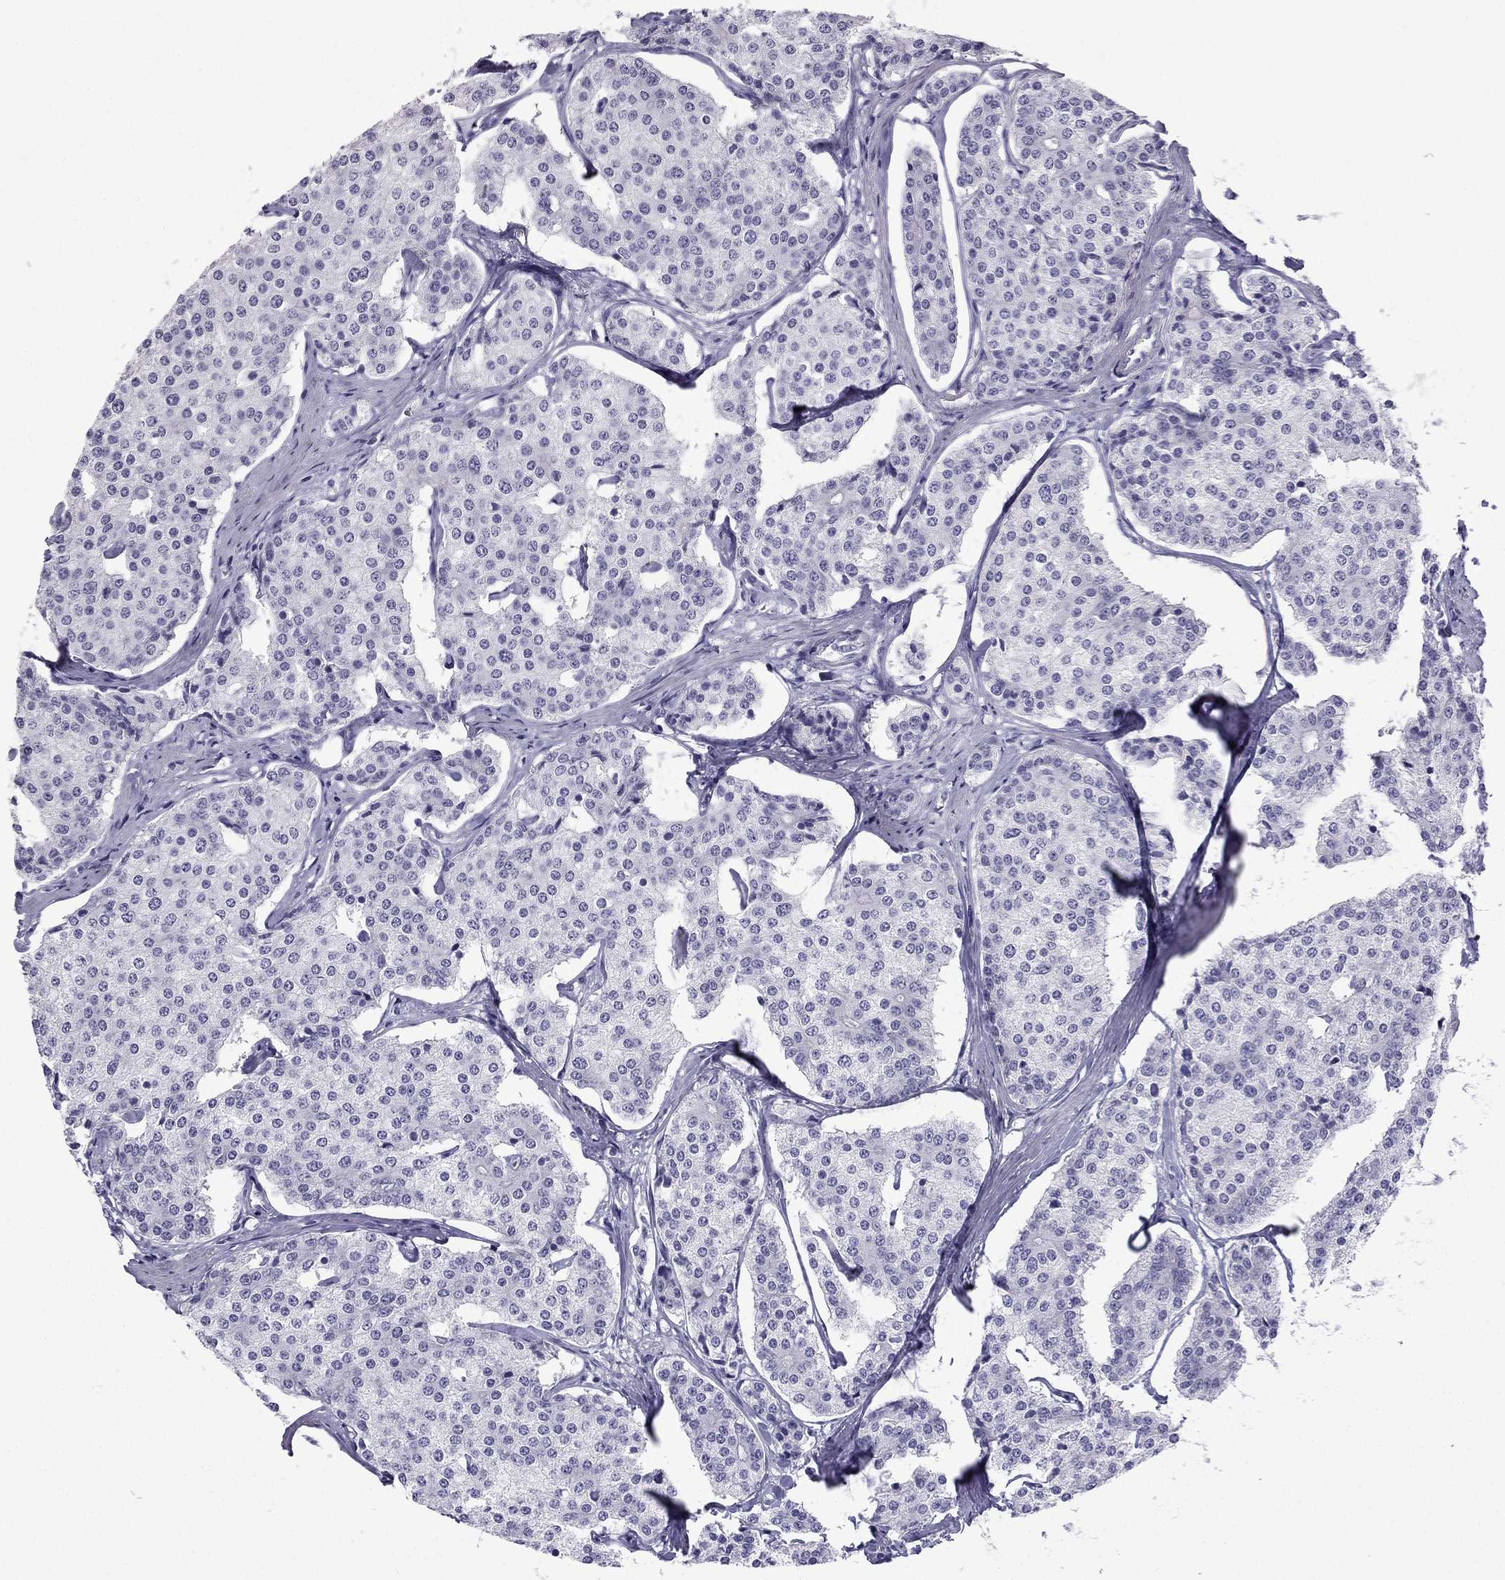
{"staining": {"intensity": "negative", "quantity": "none", "location": "none"}, "tissue": "carcinoid", "cell_type": "Tumor cells", "image_type": "cancer", "snomed": [{"axis": "morphology", "description": "Carcinoid, malignant, NOS"}, {"axis": "topography", "description": "Small intestine"}], "caption": "The micrograph shows no significant staining in tumor cells of carcinoid (malignant). Nuclei are stained in blue.", "gene": "GJA8", "patient": {"sex": "female", "age": 65}}